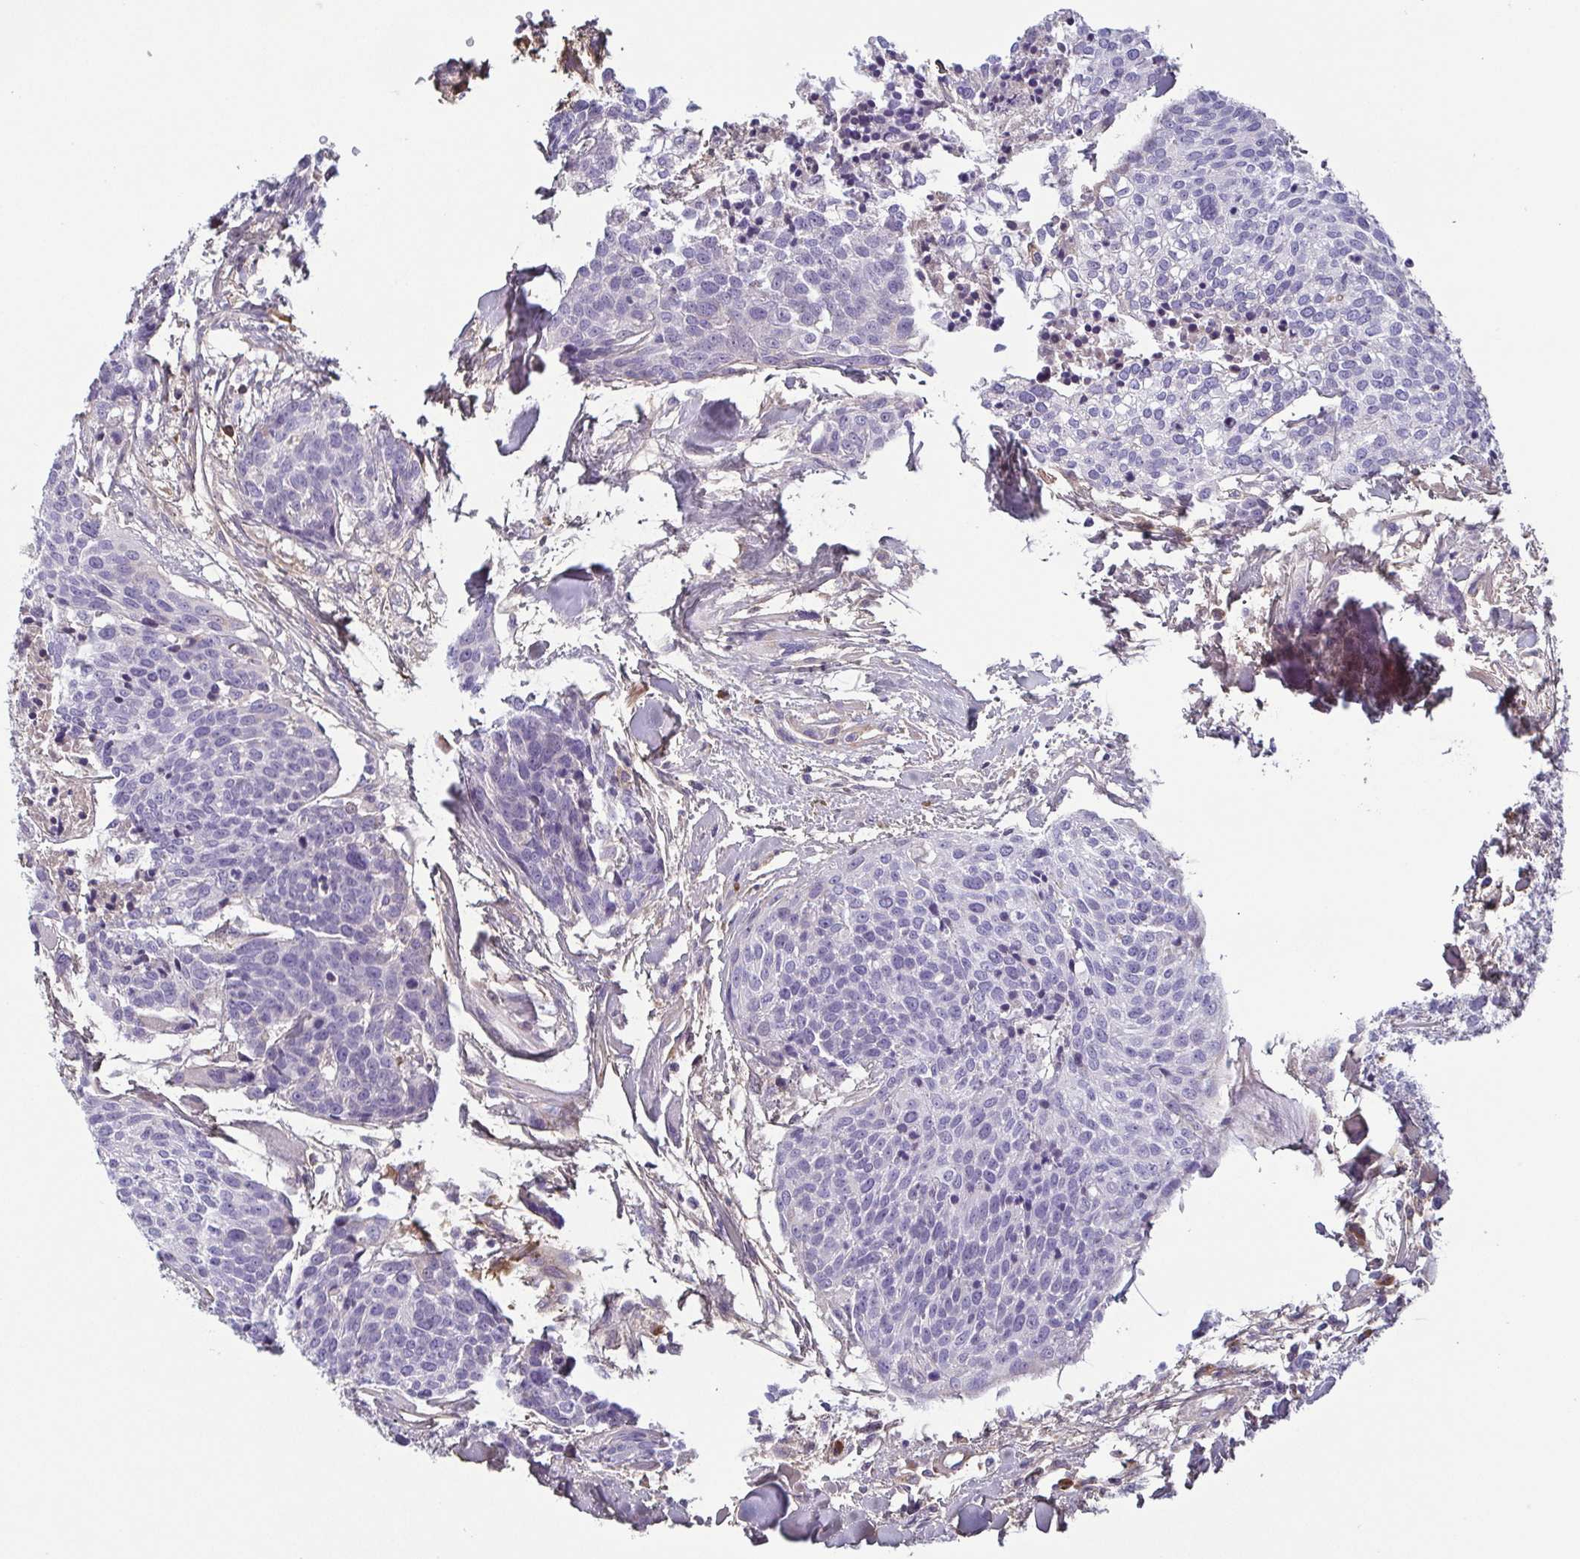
{"staining": {"intensity": "negative", "quantity": "none", "location": "none"}, "tissue": "head and neck cancer", "cell_type": "Tumor cells", "image_type": "cancer", "snomed": [{"axis": "morphology", "description": "Squamous cell carcinoma, NOS"}, {"axis": "topography", "description": "Oral tissue"}, {"axis": "topography", "description": "Head-Neck"}], "caption": "Human head and neck squamous cell carcinoma stained for a protein using immunohistochemistry (IHC) reveals no positivity in tumor cells.", "gene": "ECM1", "patient": {"sex": "male", "age": 64}}